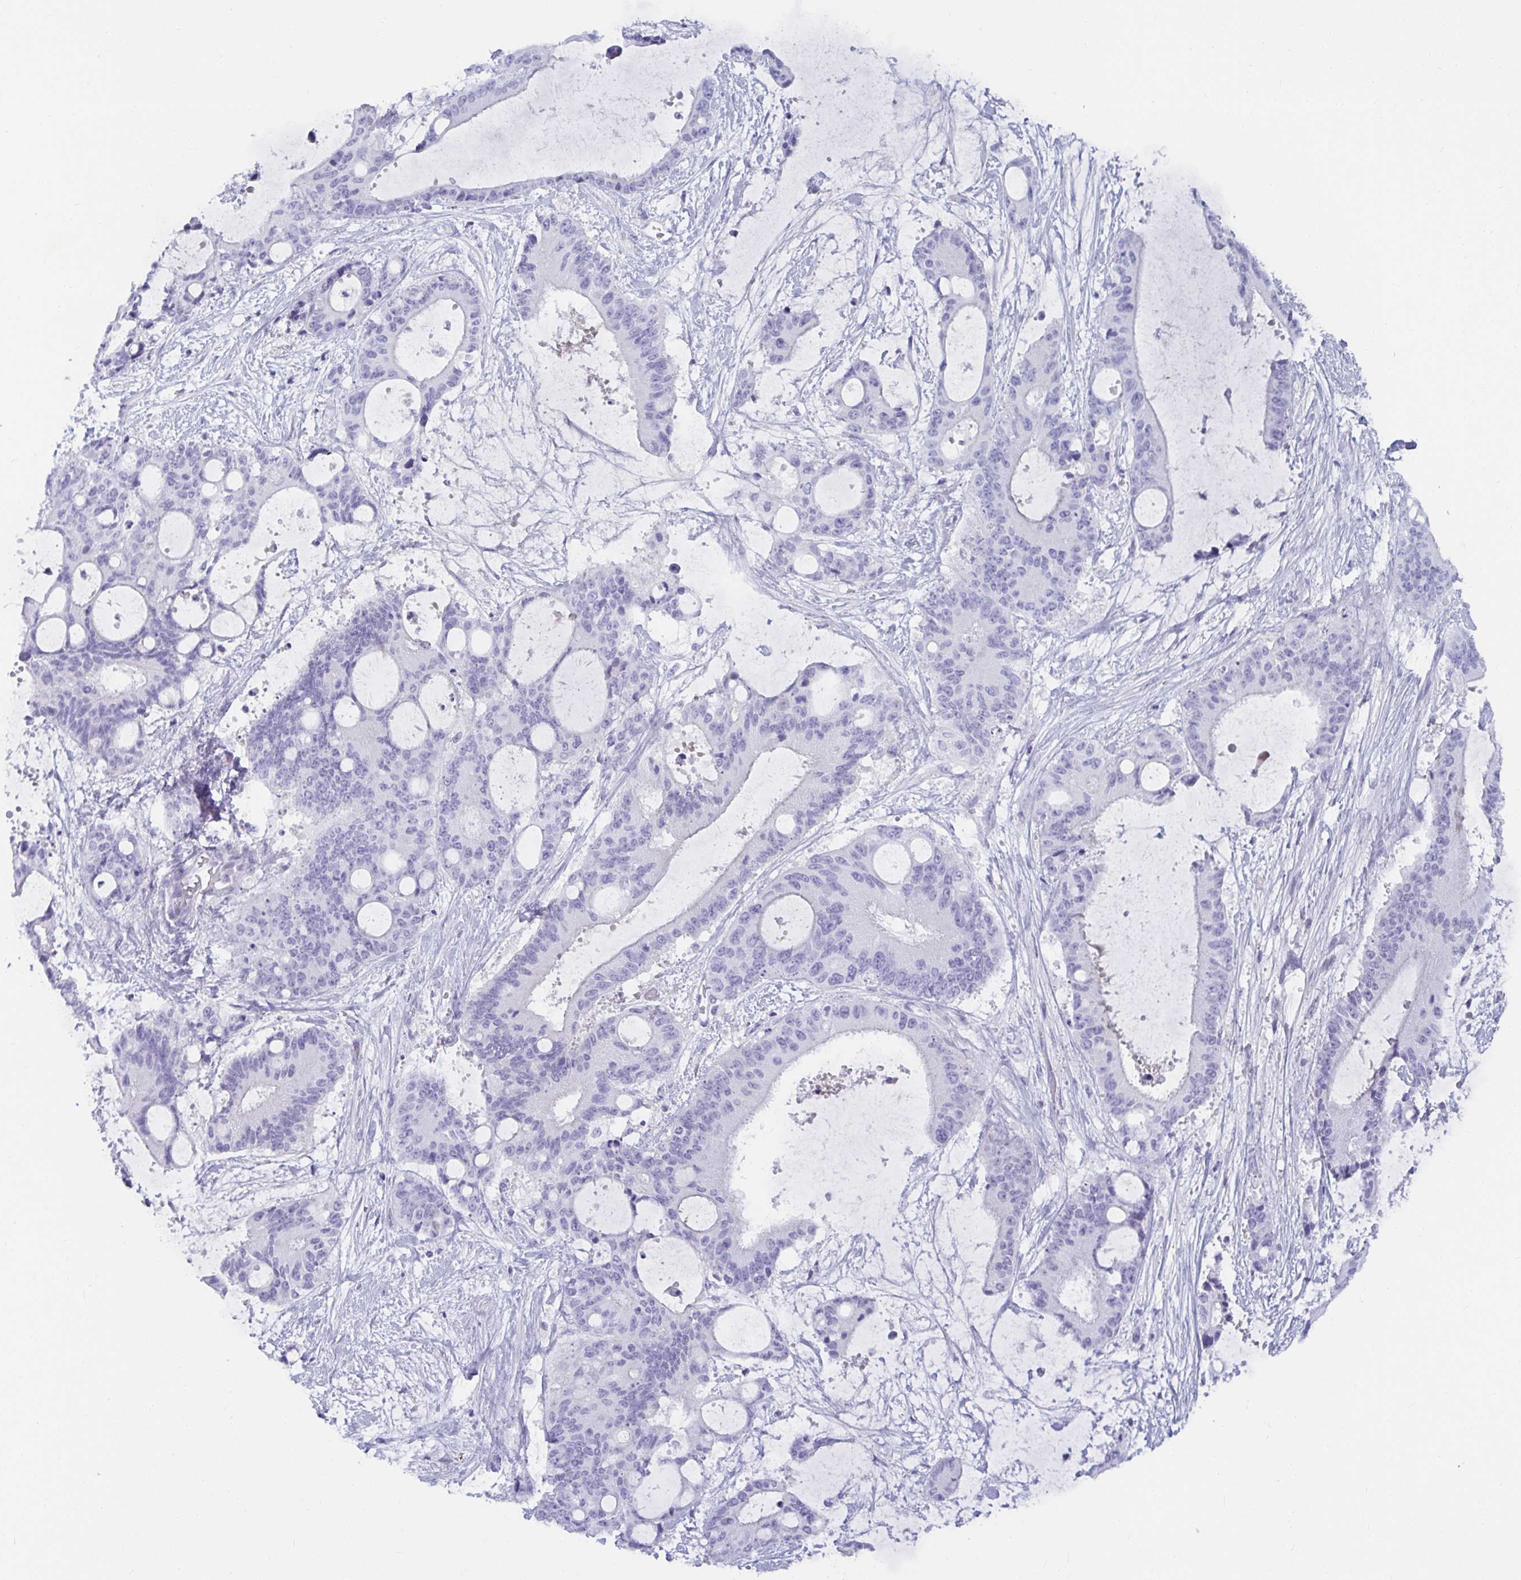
{"staining": {"intensity": "negative", "quantity": "none", "location": "none"}, "tissue": "liver cancer", "cell_type": "Tumor cells", "image_type": "cancer", "snomed": [{"axis": "morphology", "description": "Normal tissue, NOS"}, {"axis": "morphology", "description": "Cholangiocarcinoma"}, {"axis": "topography", "description": "Liver"}, {"axis": "topography", "description": "Peripheral nerve tissue"}], "caption": "Tumor cells show no significant expression in liver cancer (cholangiocarcinoma).", "gene": "NPY", "patient": {"sex": "female", "age": 73}}